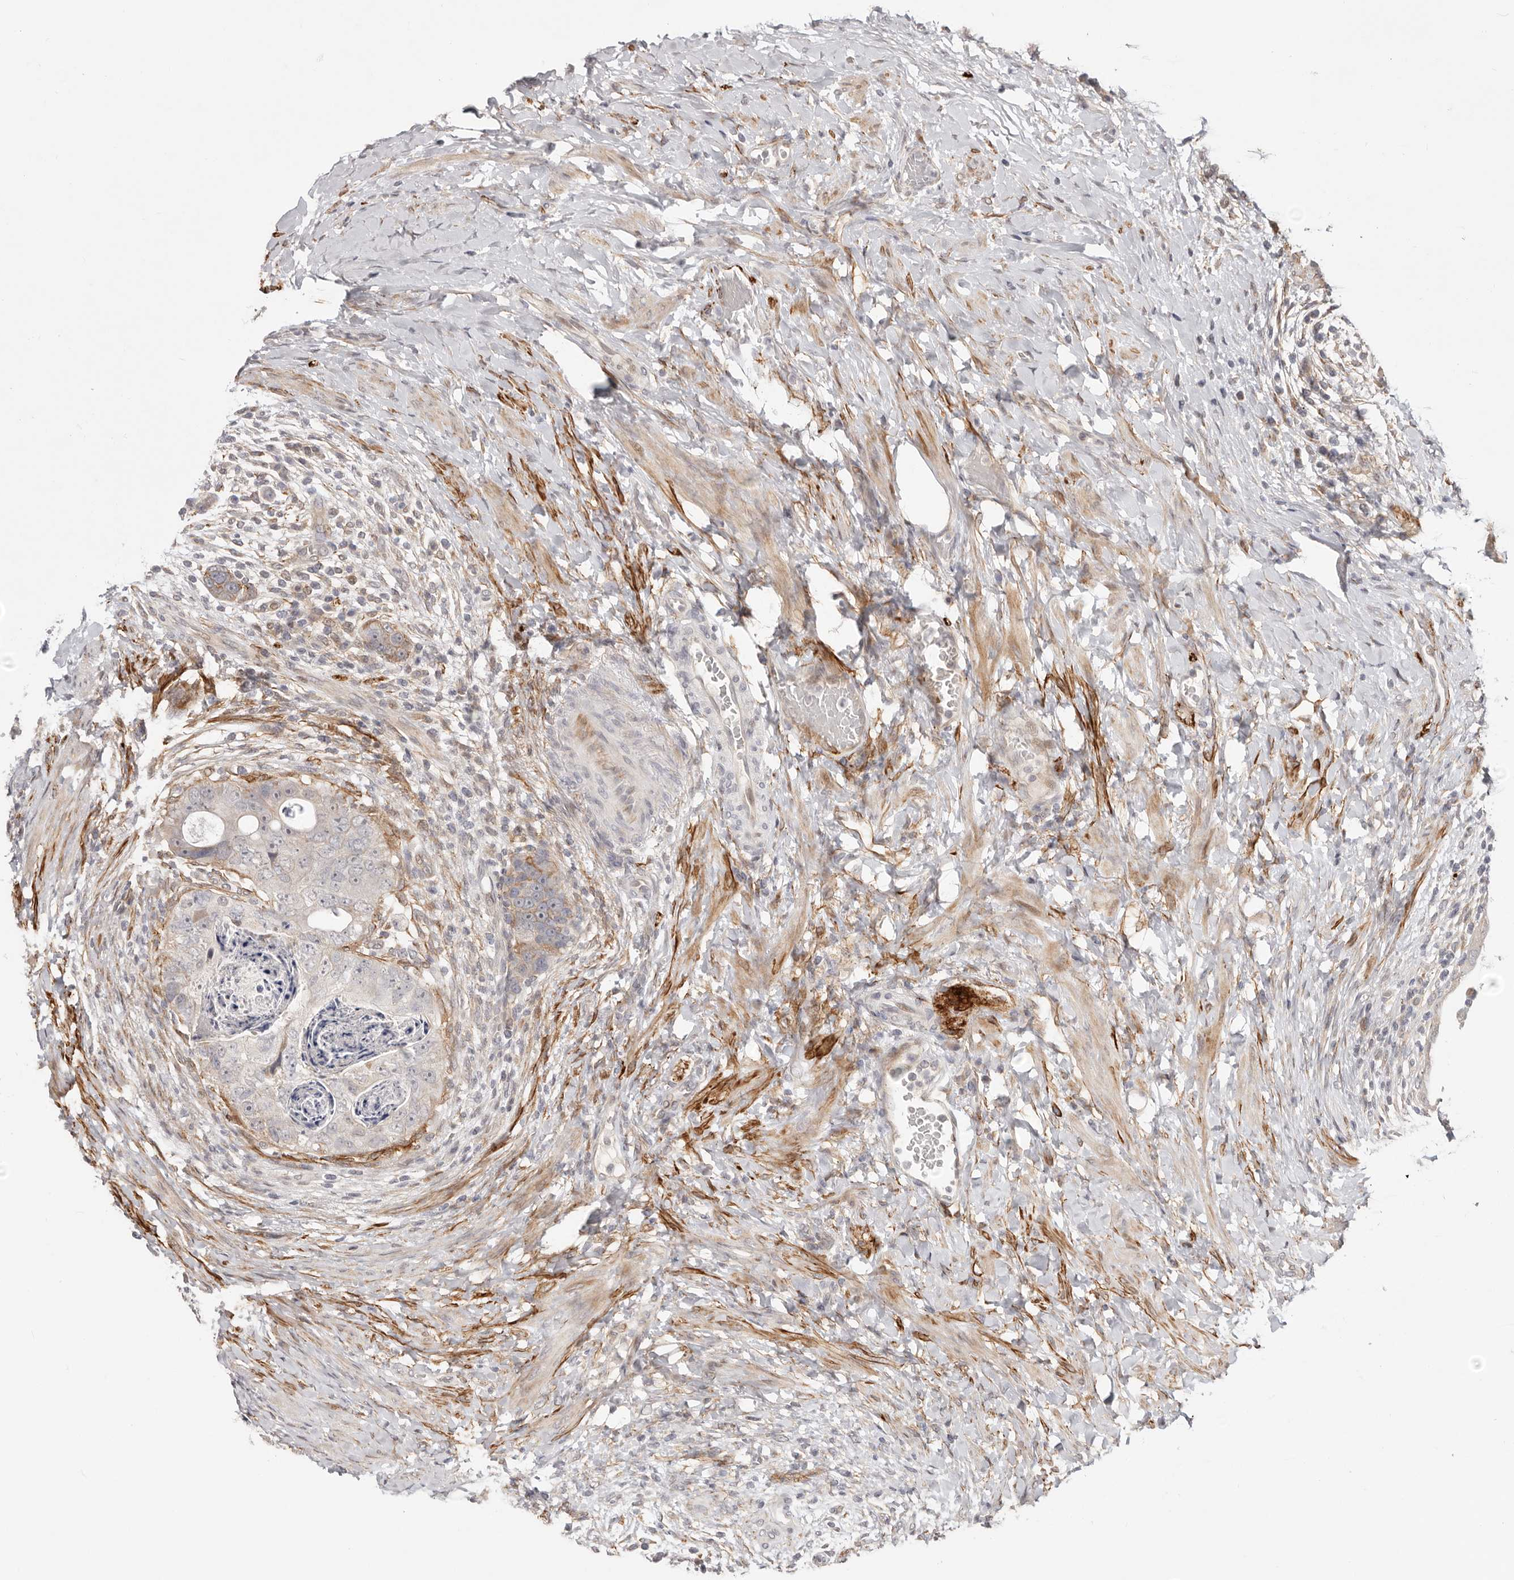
{"staining": {"intensity": "weak", "quantity": "<25%", "location": "cytoplasmic/membranous"}, "tissue": "colorectal cancer", "cell_type": "Tumor cells", "image_type": "cancer", "snomed": [{"axis": "morphology", "description": "Adenocarcinoma, NOS"}, {"axis": "topography", "description": "Rectum"}], "caption": "This is an immunohistochemistry histopathology image of human colorectal adenocarcinoma. There is no expression in tumor cells.", "gene": "SZT2", "patient": {"sex": "male", "age": 59}}